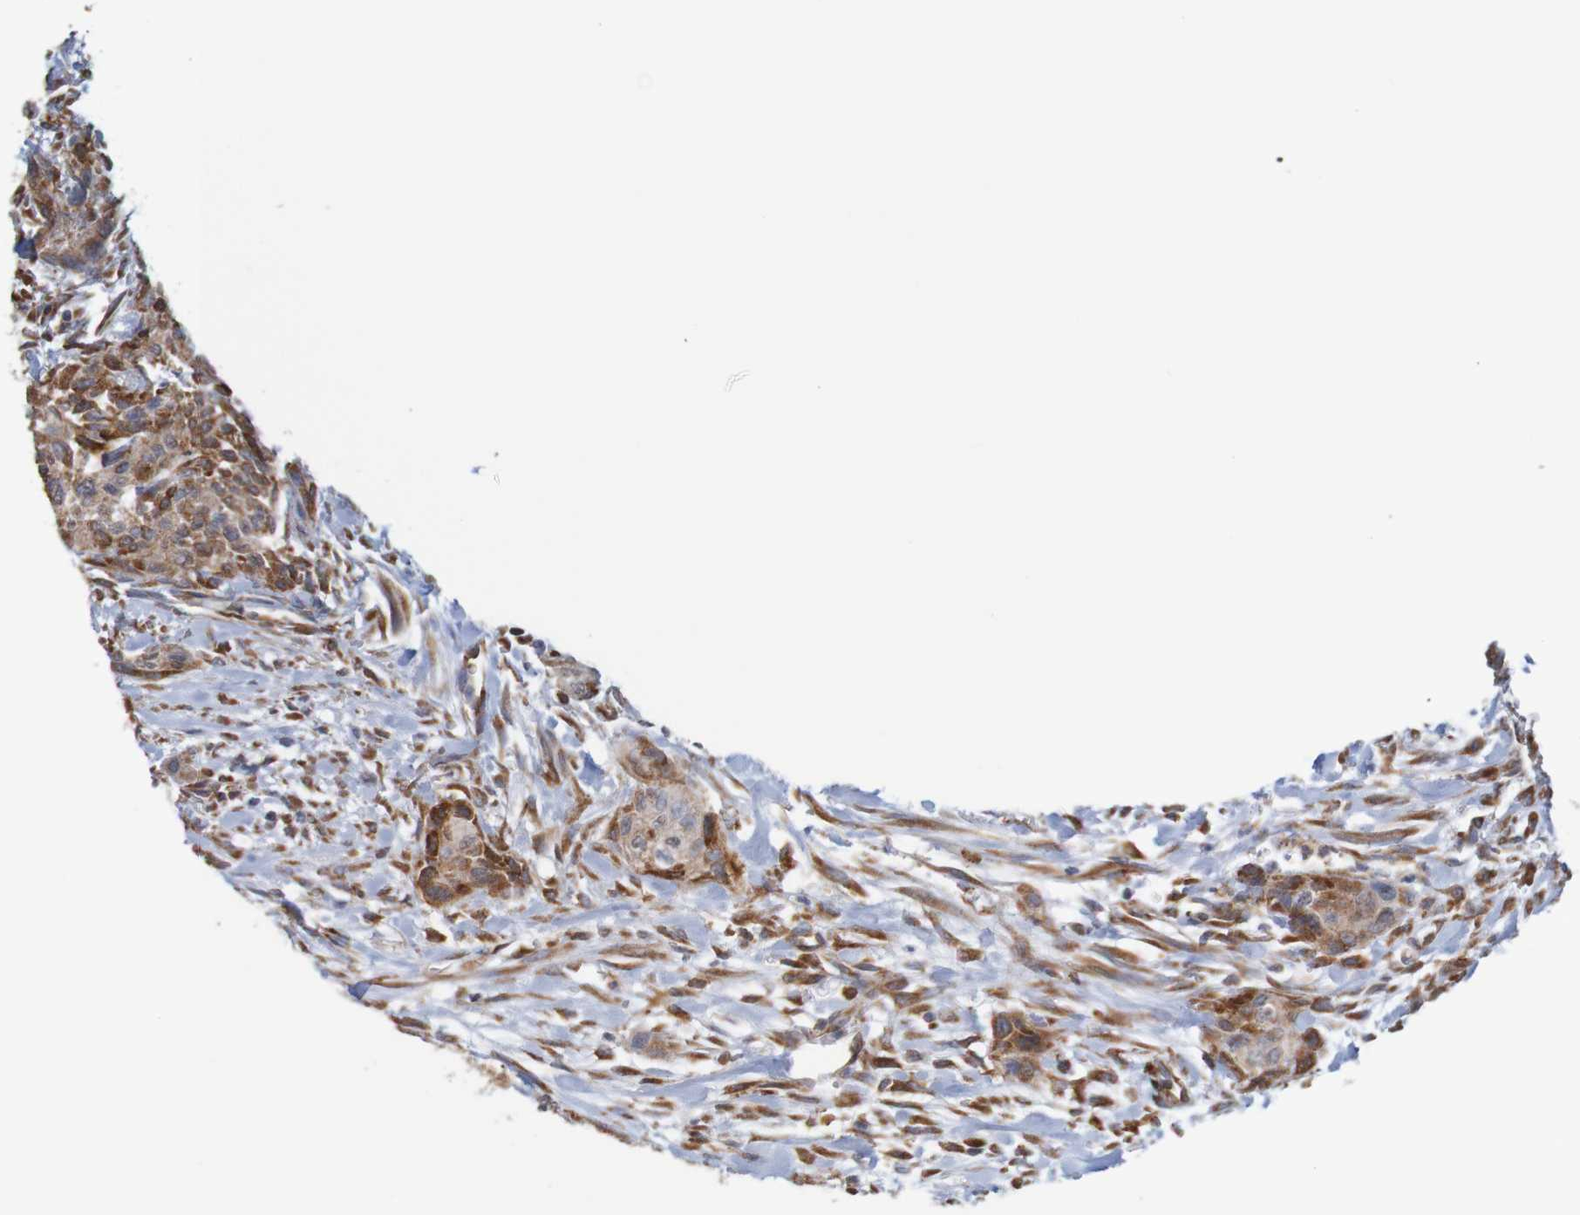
{"staining": {"intensity": "moderate", "quantity": ">75%", "location": "cytoplasmic/membranous"}, "tissue": "urothelial cancer", "cell_type": "Tumor cells", "image_type": "cancer", "snomed": [{"axis": "morphology", "description": "Urothelial carcinoma, High grade"}, {"axis": "topography", "description": "Urinary bladder"}], "caption": "IHC image of neoplastic tissue: high-grade urothelial carcinoma stained using IHC demonstrates medium levels of moderate protein expression localized specifically in the cytoplasmic/membranous of tumor cells, appearing as a cytoplasmic/membranous brown color.", "gene": "PDIA3", "patient": {"sex": "male", "age": 35}}